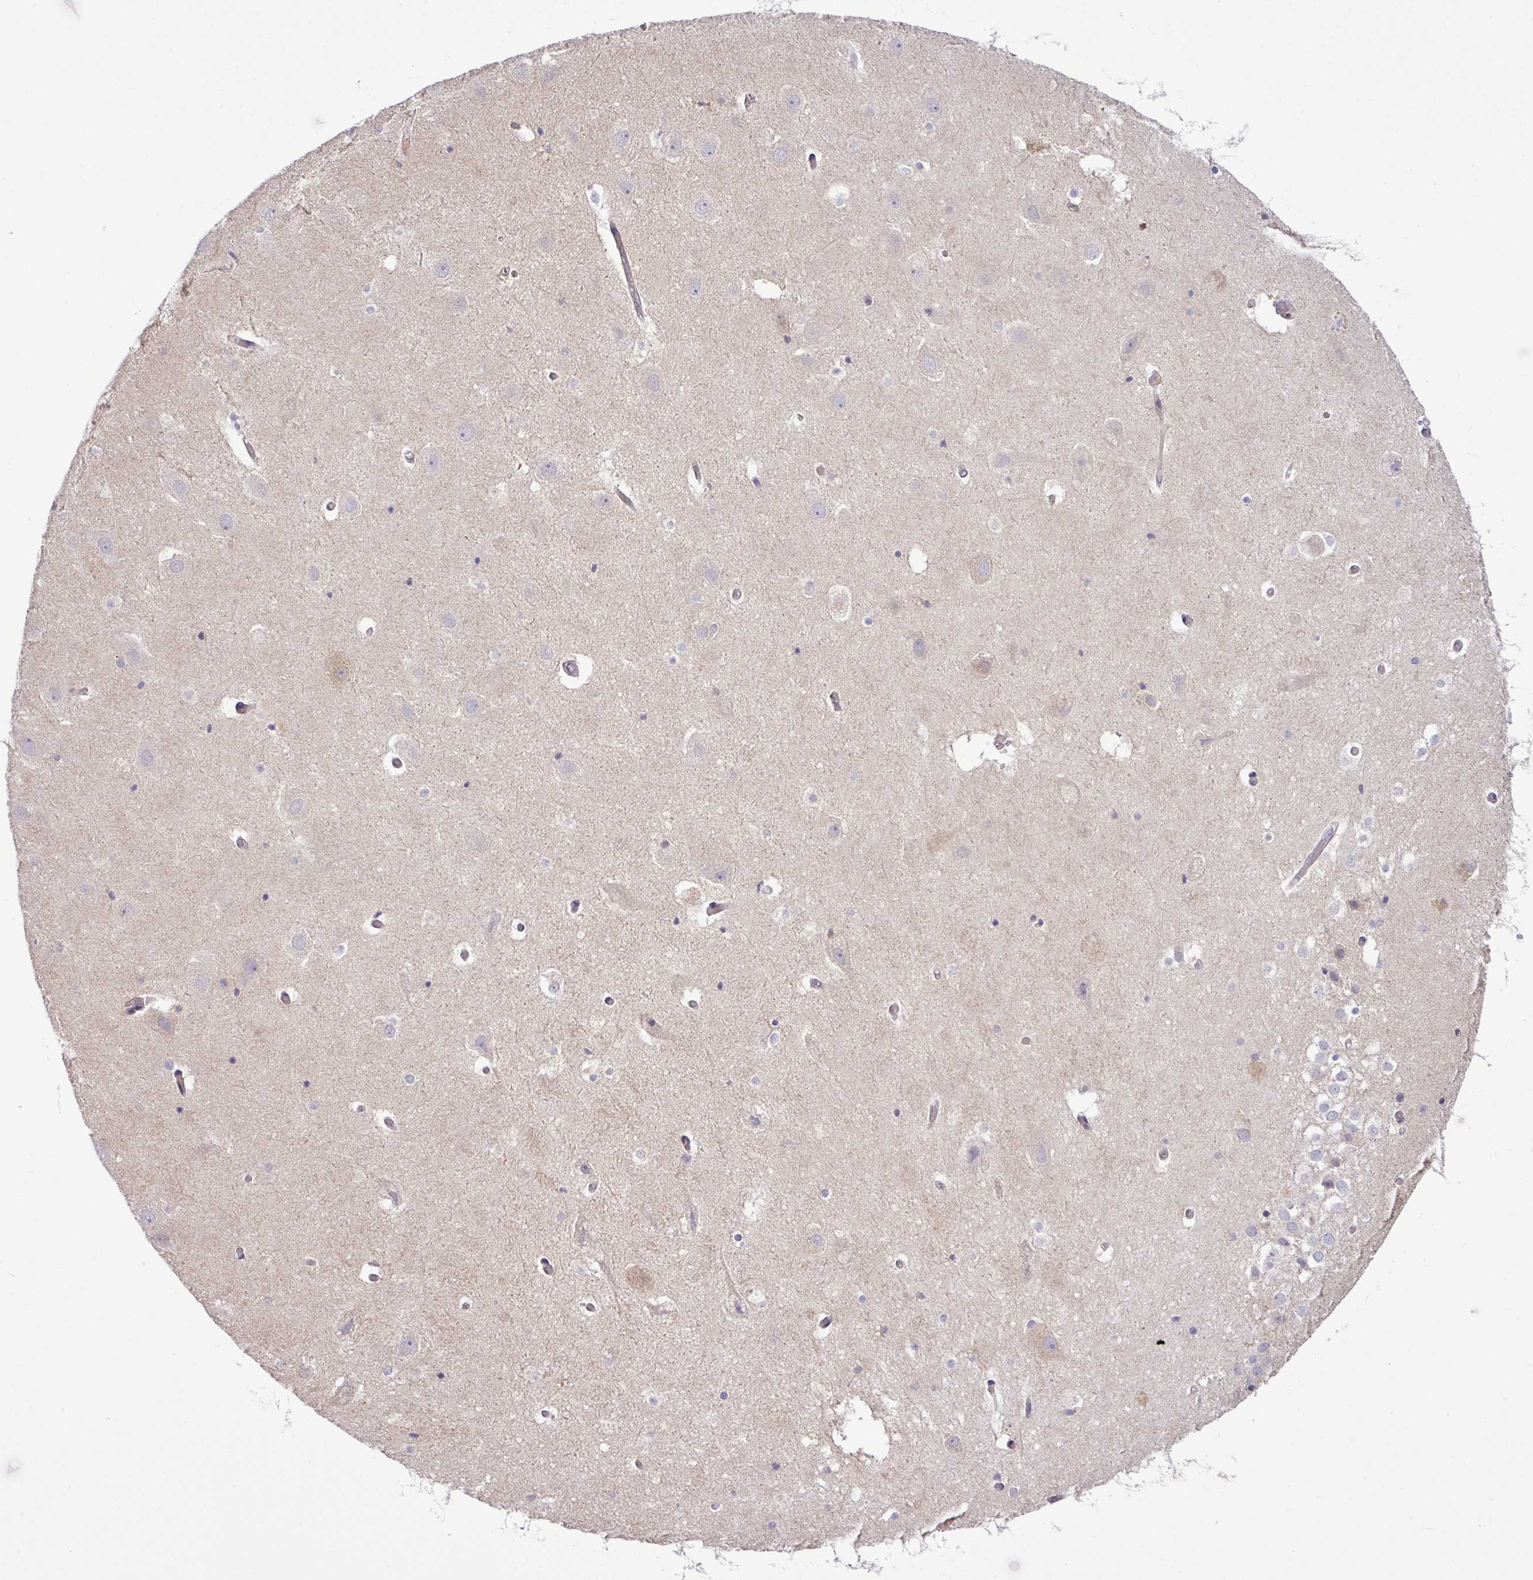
{"staining": {"intensity": "negative", "quantity": "none", "location": "none"}, "tissue": "hippocampus", "cell_type": "Glial cells", "image_type": "normal", "snomed": [{"axis": "morphology", "description": "Normal tissue, NOS"}, {"axis": "topography", "description": "Hippocampus"}], "caption": "Glial cells are negative for protein expression in unremarkable human hippocampus.", "gene": "TMEM62", "patient": {"sex": "female", "age": 52}}